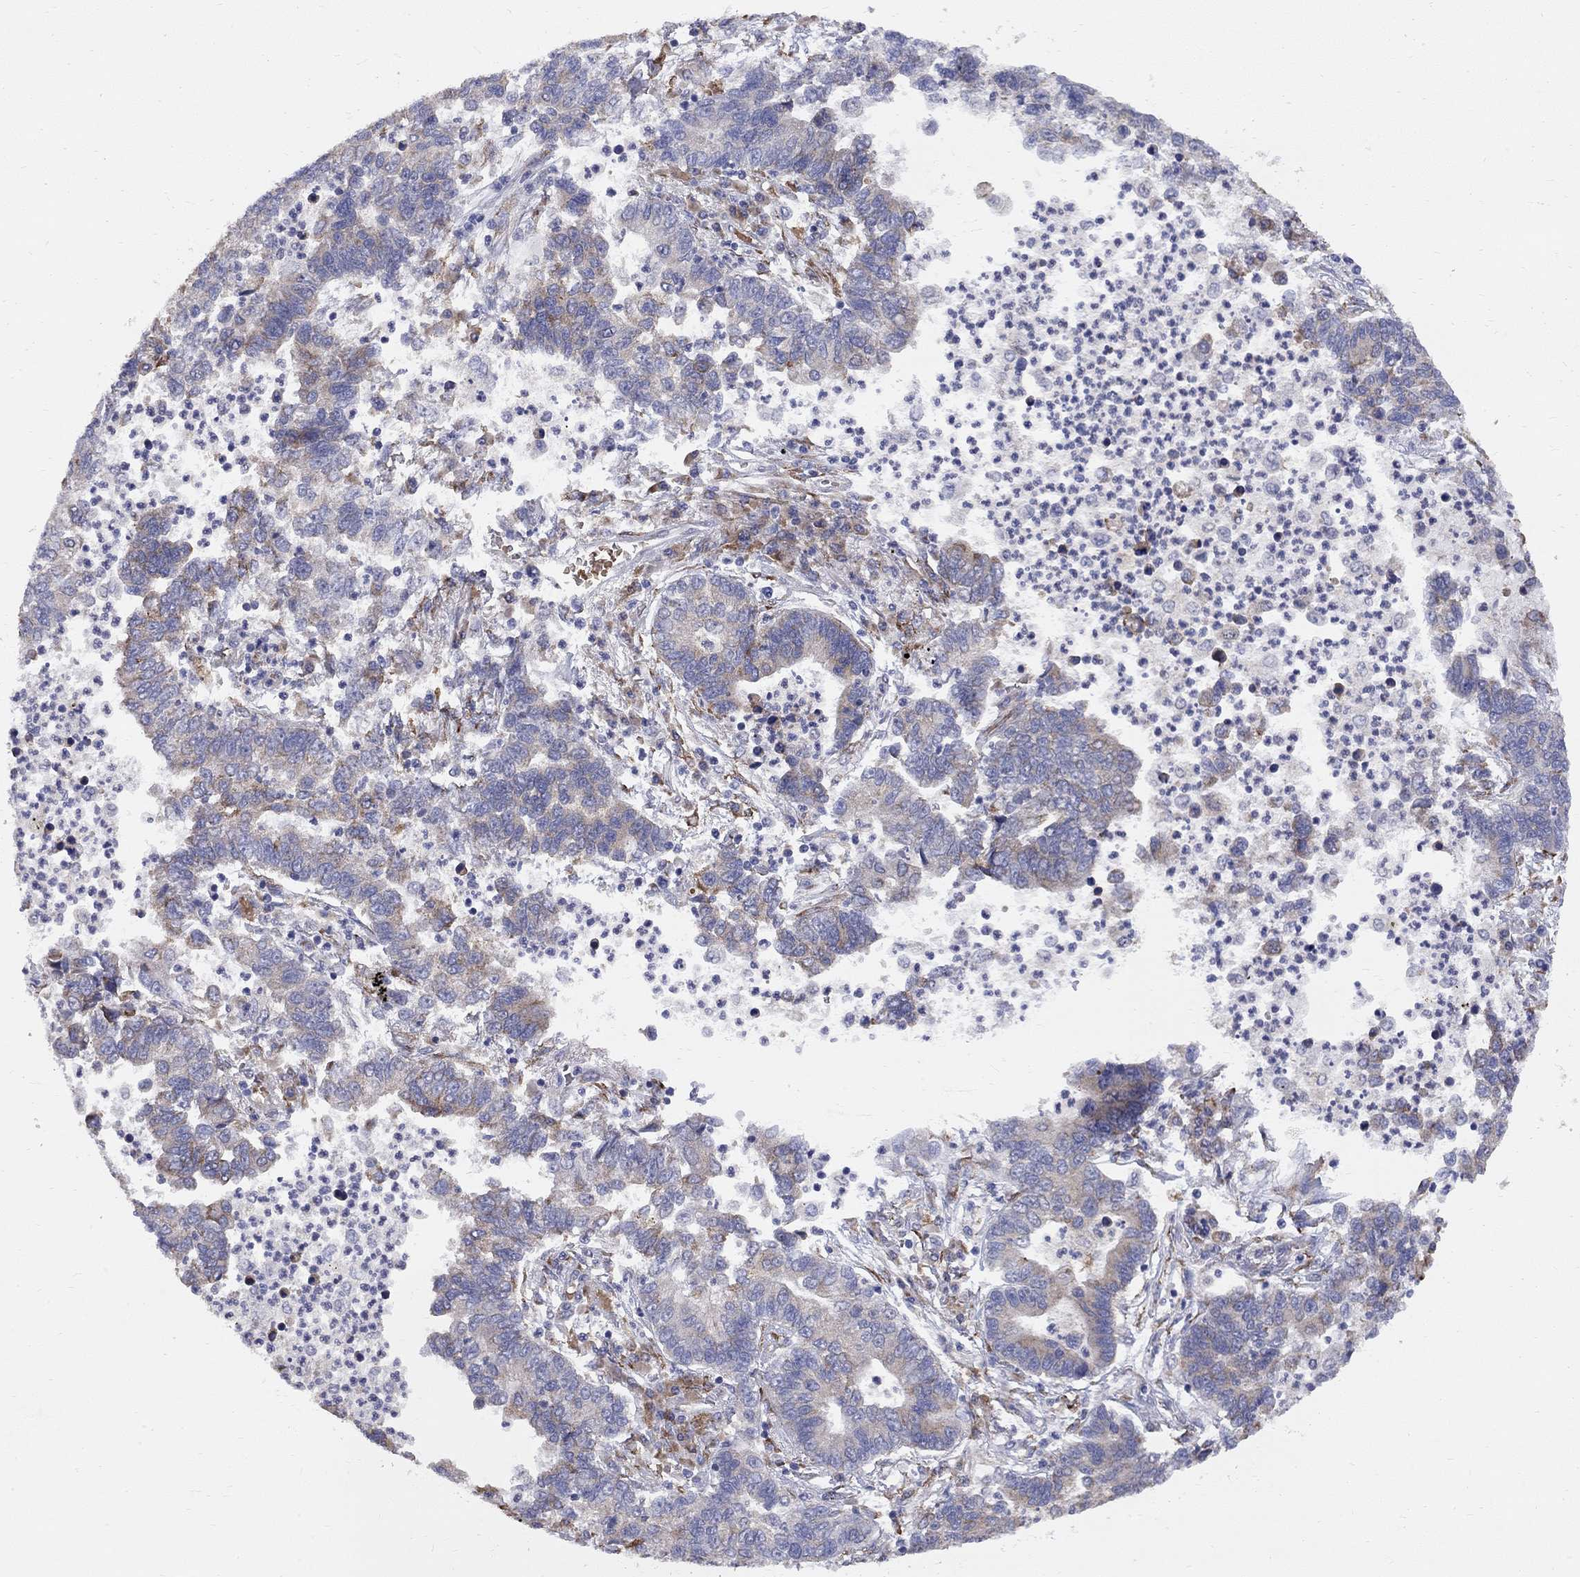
{"staining": {"intensity": "weak", "quantity": "<25%", "location": "cytoplasmic/membranous"}, "tissue": "lung cancer", "cell_type": "Tumor cells", "image_type": "cancer", "snomed": [{"axis": "morphology", "description": "Adenocarcinoma, NOS"}, {"axis": "topography", "description": "Lung"}], "caption": "IHC photomicrograph of neoplastic tissue: human lung cancer (adenocarcinoma) stained with DAB exhibits no significant protein positivity in tumor cells. (DAB (3,3'-diaminobenzidine) immunohistochemistry (IHC) with hematoxylin counter stain).", "gene": "CASTOR1", "patient": {"sex": "female", "age": 57}}